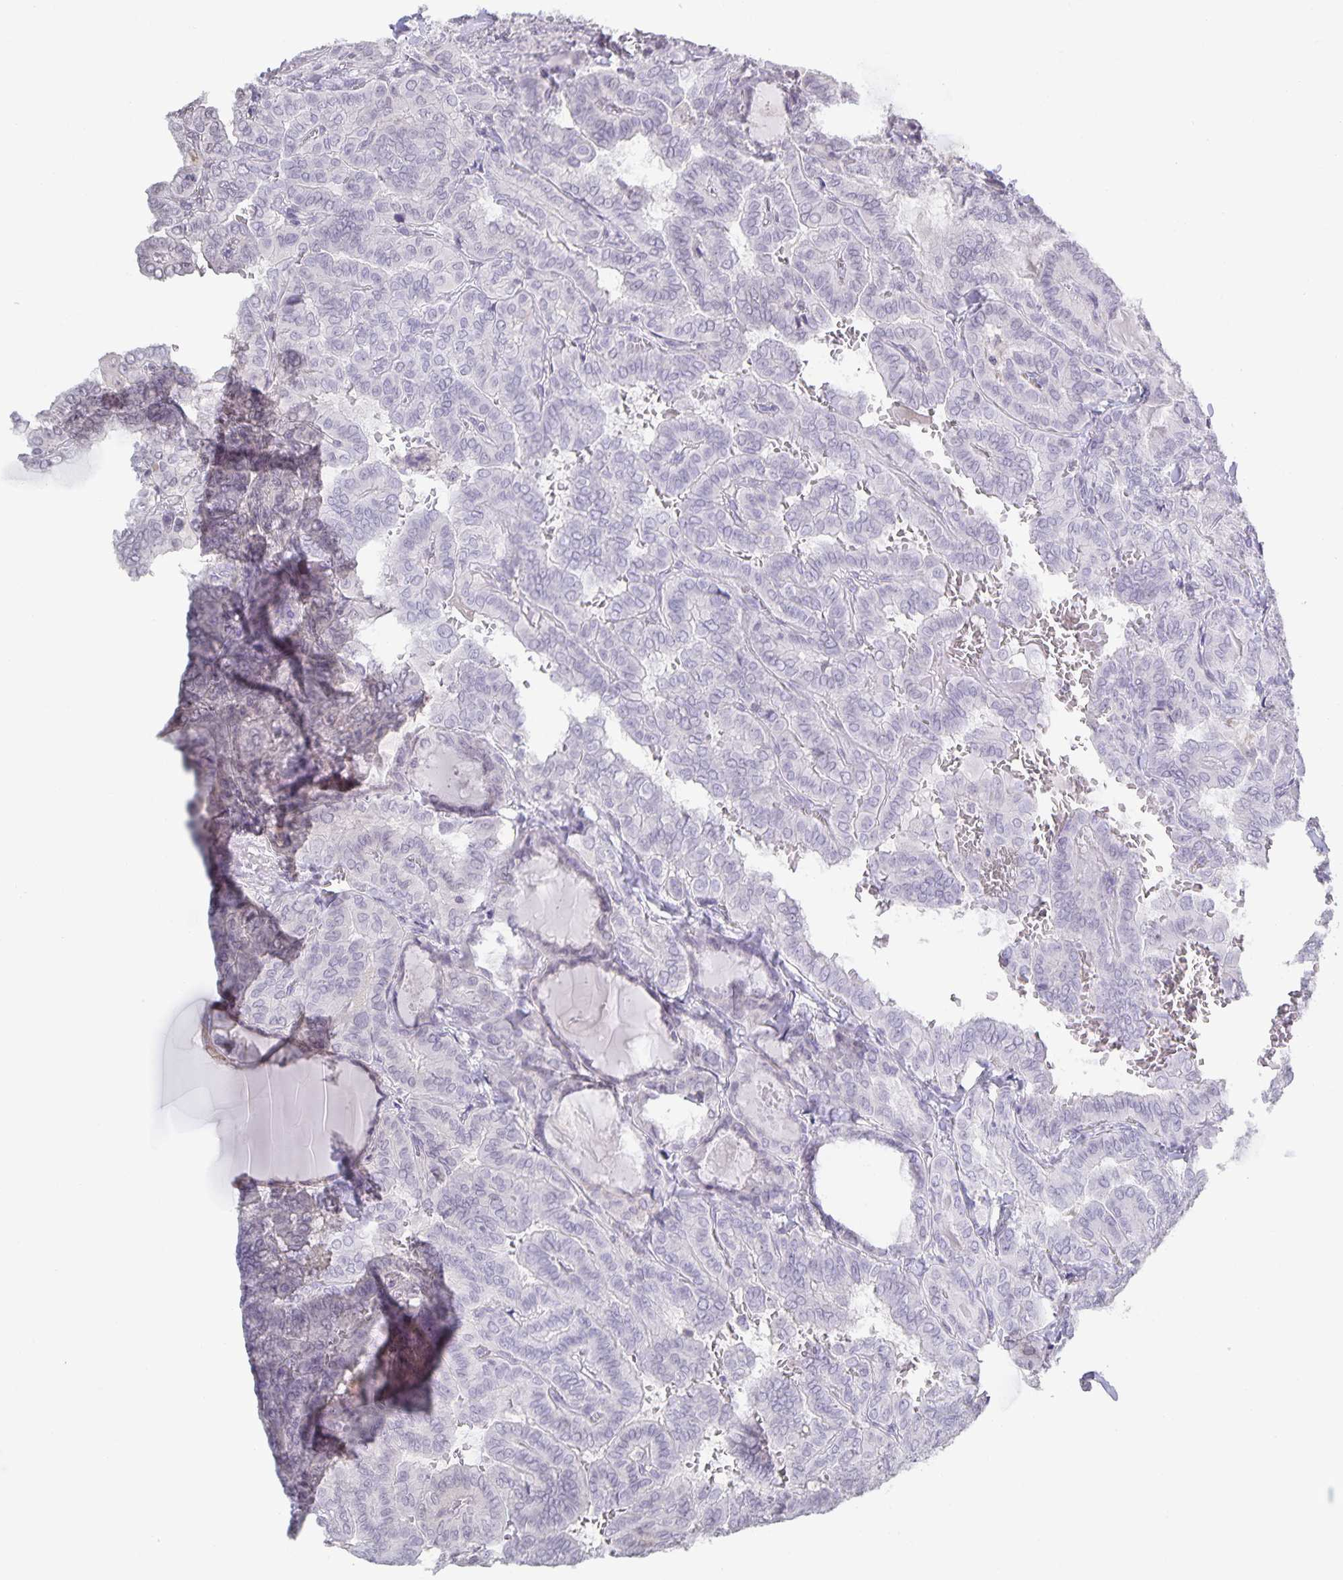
{"staining": {"intensity": "negative", "quantity": "none", "location": "none"}, "tissue": "thyroid cancer", "cell_type": "Tumor cells", "image_type": "cancer", "snomed": [{"axis": "morphology", "description": "Papillary adenocarcinoma, NOS"}, {"axis": "topography", "description": "Thyroid gland"}], "caption": "A histopathology image of thyroid papillary adenocarcinoma stained for a protein displays no brown staining in tumor cells.", "gene": "AQP4", "patient": {"sex": "female", "age": 46}}